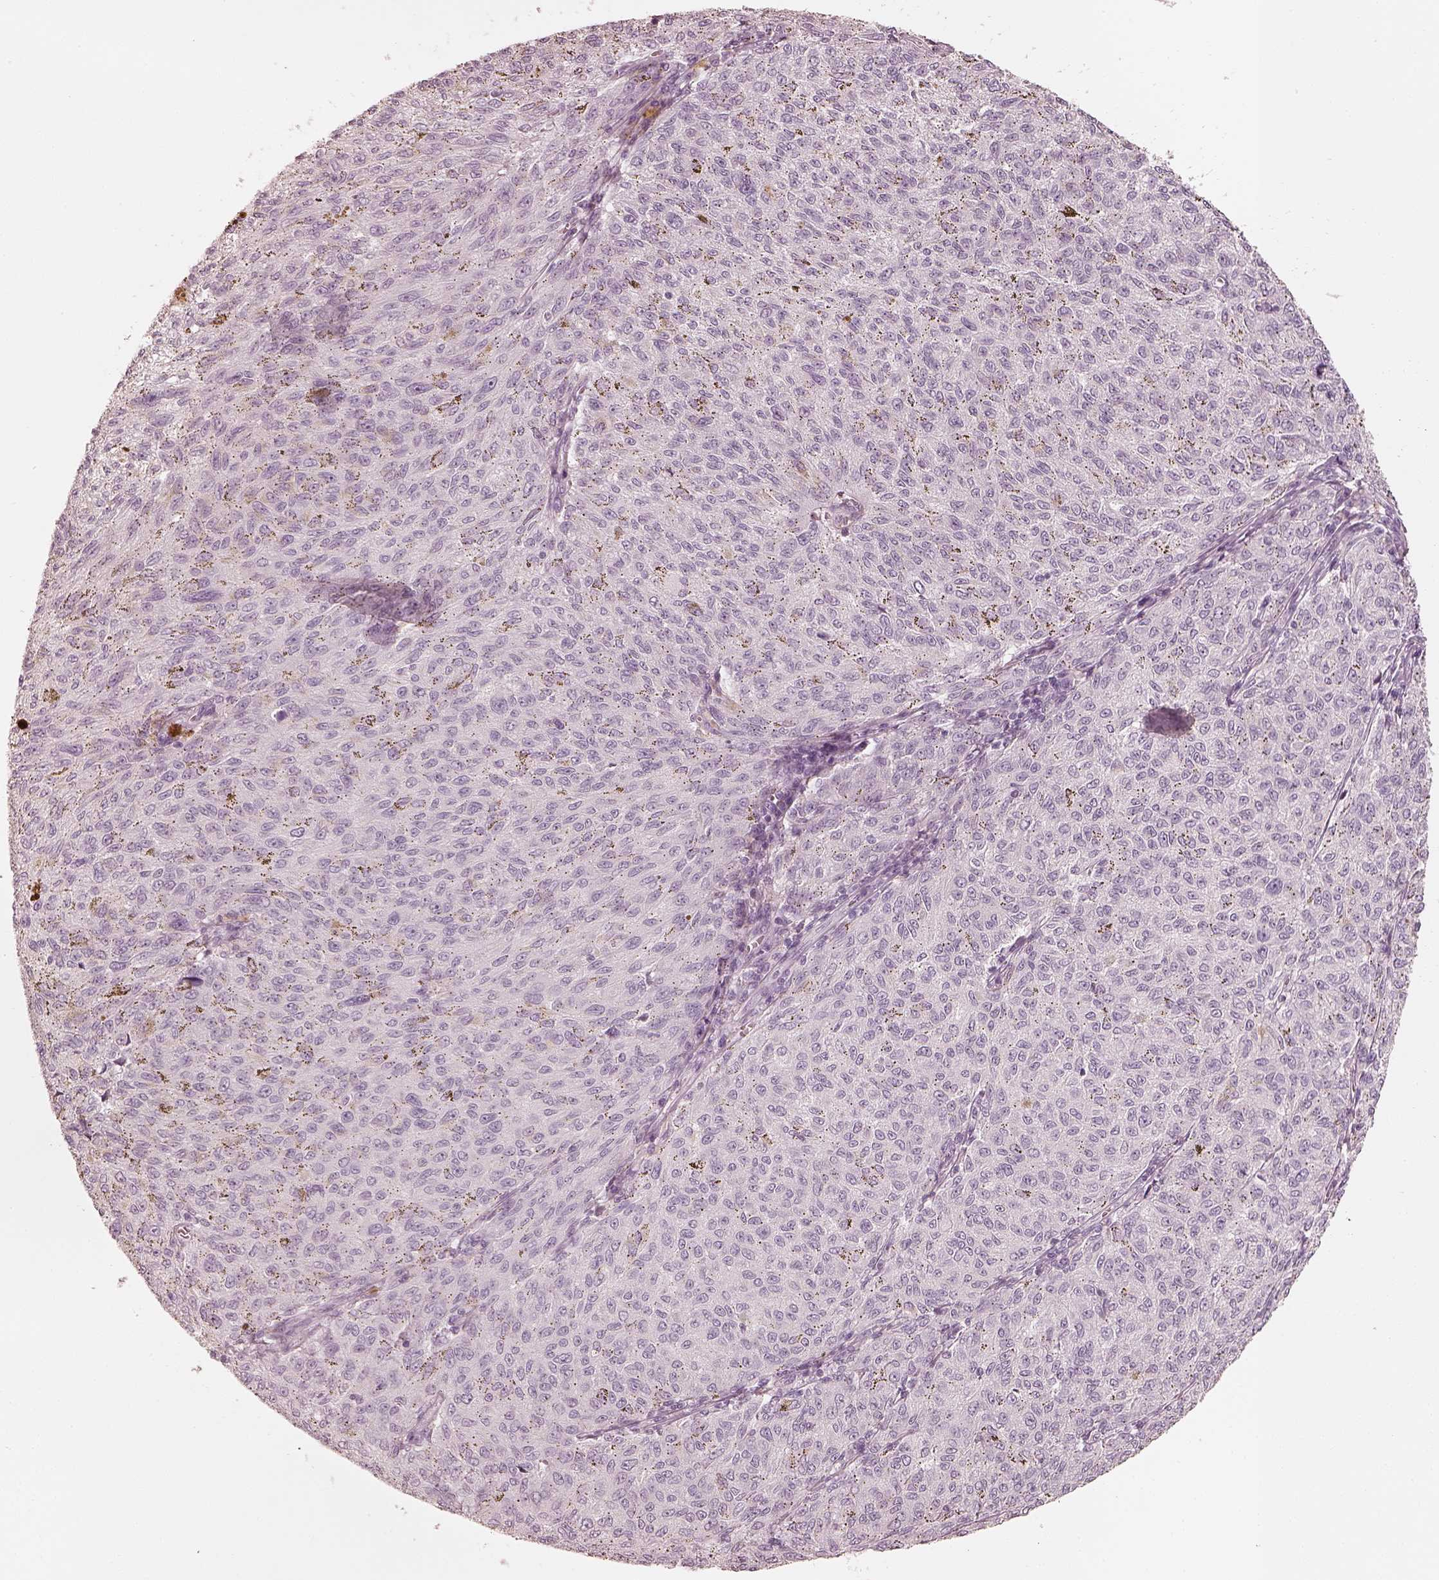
{"staining": {"intensity": "negative", "quantity": "none", "location": "none"}, "tissue": "melanoma", "cell_type": "Tumor cells", "image_type": "cancer", "snomed": [{"axis": "morphology", "description": "Malignant melanoma, NOS"}, {"axis": "topography", "description": "Skin"}], "caption": "Image shows no protein positivity in tumor cells of malignant melanoma tissue.", "gene": "KRT82", "patient": {"sex": "female", "age": 72}}